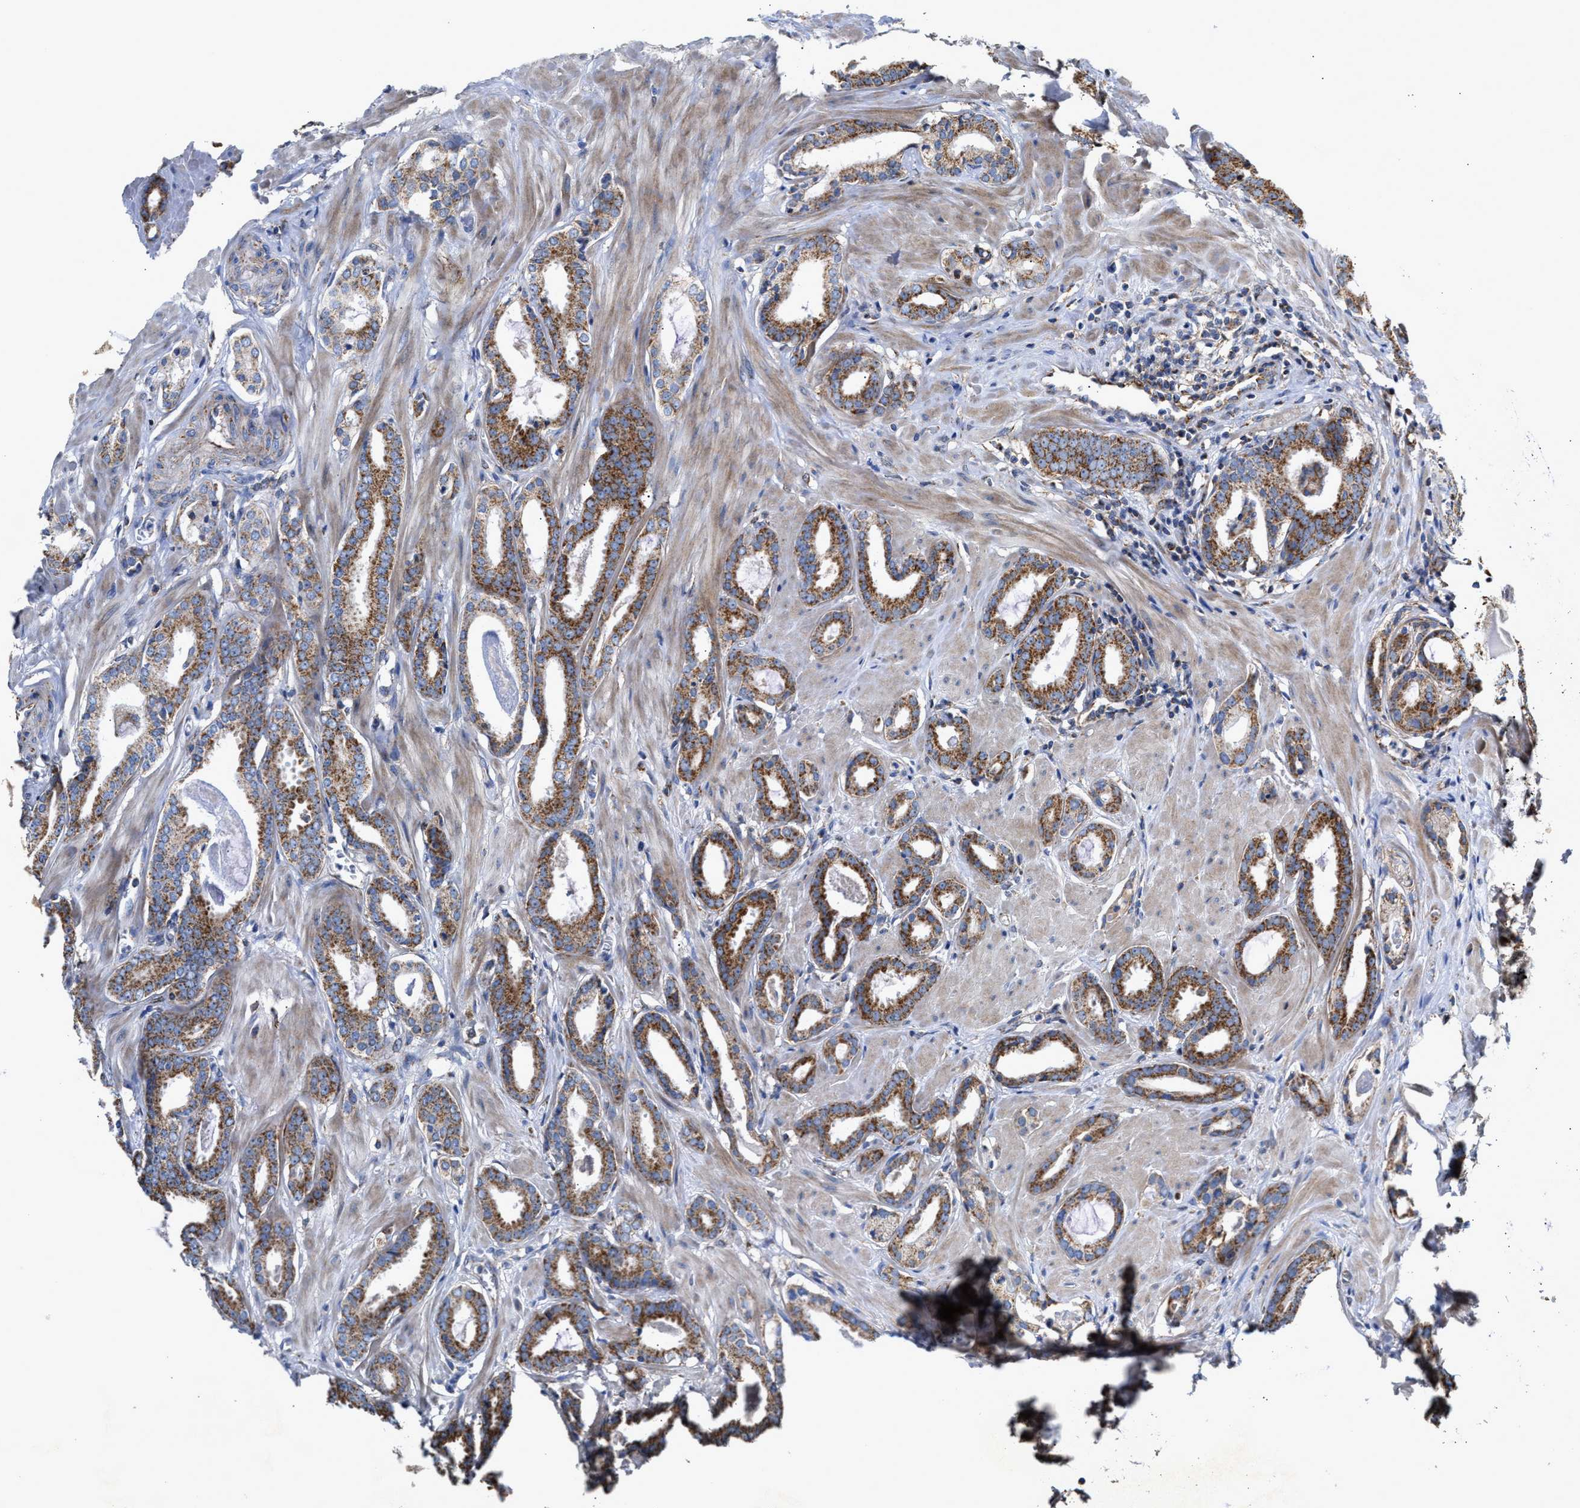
{"staining": {"intensity": "moderate", "quantity": ">75%", "location": "cytoplasmic/membranous"}, "tissue": "prostate cancer", "cell_type": "Tumor cells", "image_type": "cancer", "snomed": [{"axis": "morphology", "description": "Adenocarcinoma, Low grade"}, {"axis": "topography", "description": "Prostate"}], "caption": "High-power microscopy captured an IHC photomicrograph of prostate adenocarcinoma (low-grade), revealing moderate cytoplasmic/membranous positivity in about >75% of tumor cells.", "gene": "MECR", "patient": {"sex": "male", "age": 53}}